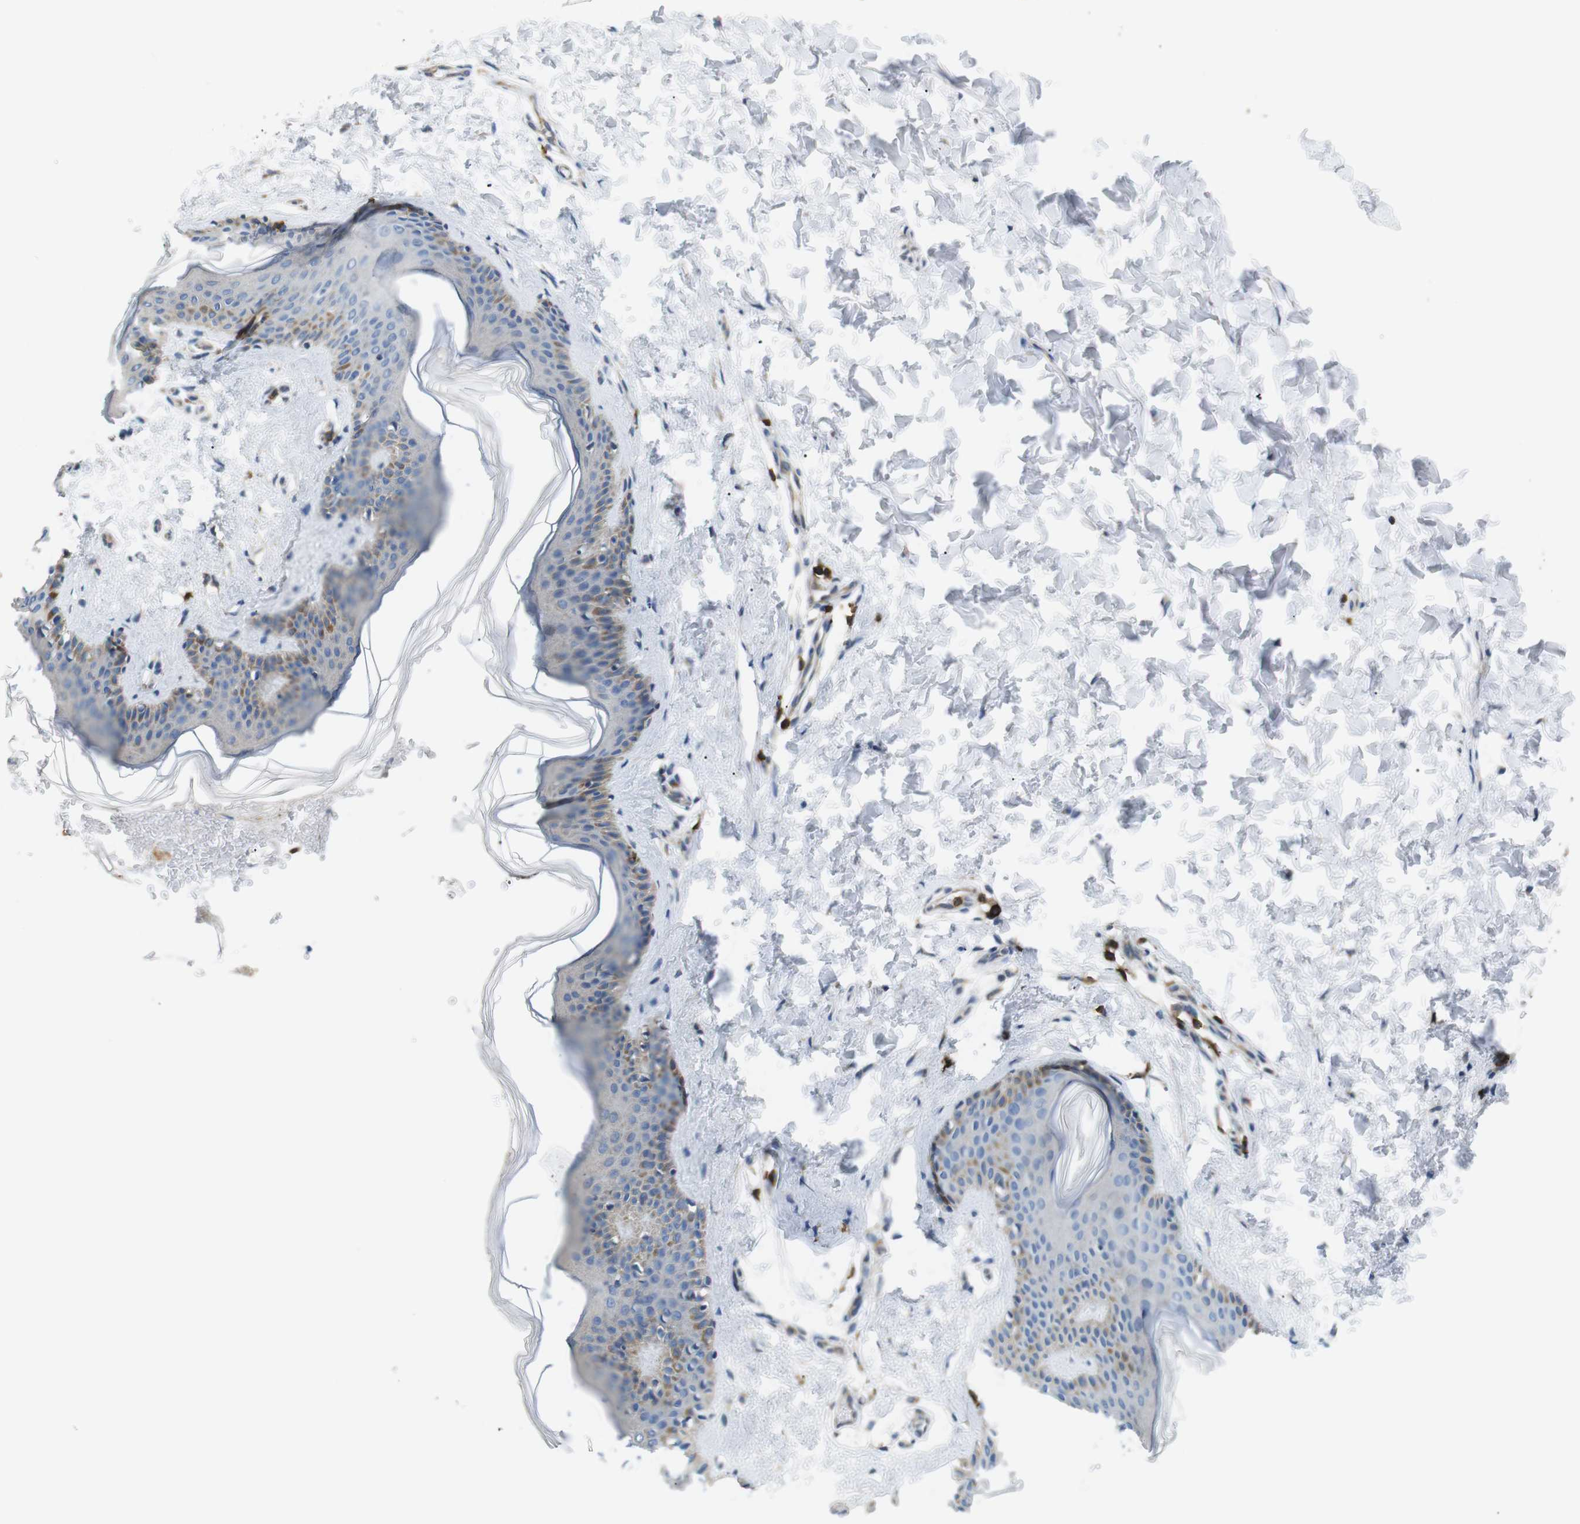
{"staining": {"intensity": "negative", "quantity": "none", "location": "none"}, "tissue": "skin", "cell_type": "Fibroblasts", "image_type": "normal", "snomed": [{"axis": "morphology", "description": "Normal tissue, NOS"}, {"axis": "topography", "description": "Skin"}], "caption": "DAB (3,3'-diaminobenzidine) immunohistochemical staining of normal human skin displays no significant expression in fibroblasts.", "gene": "CD6", "patient": {"sex": "female", "age": 41}}